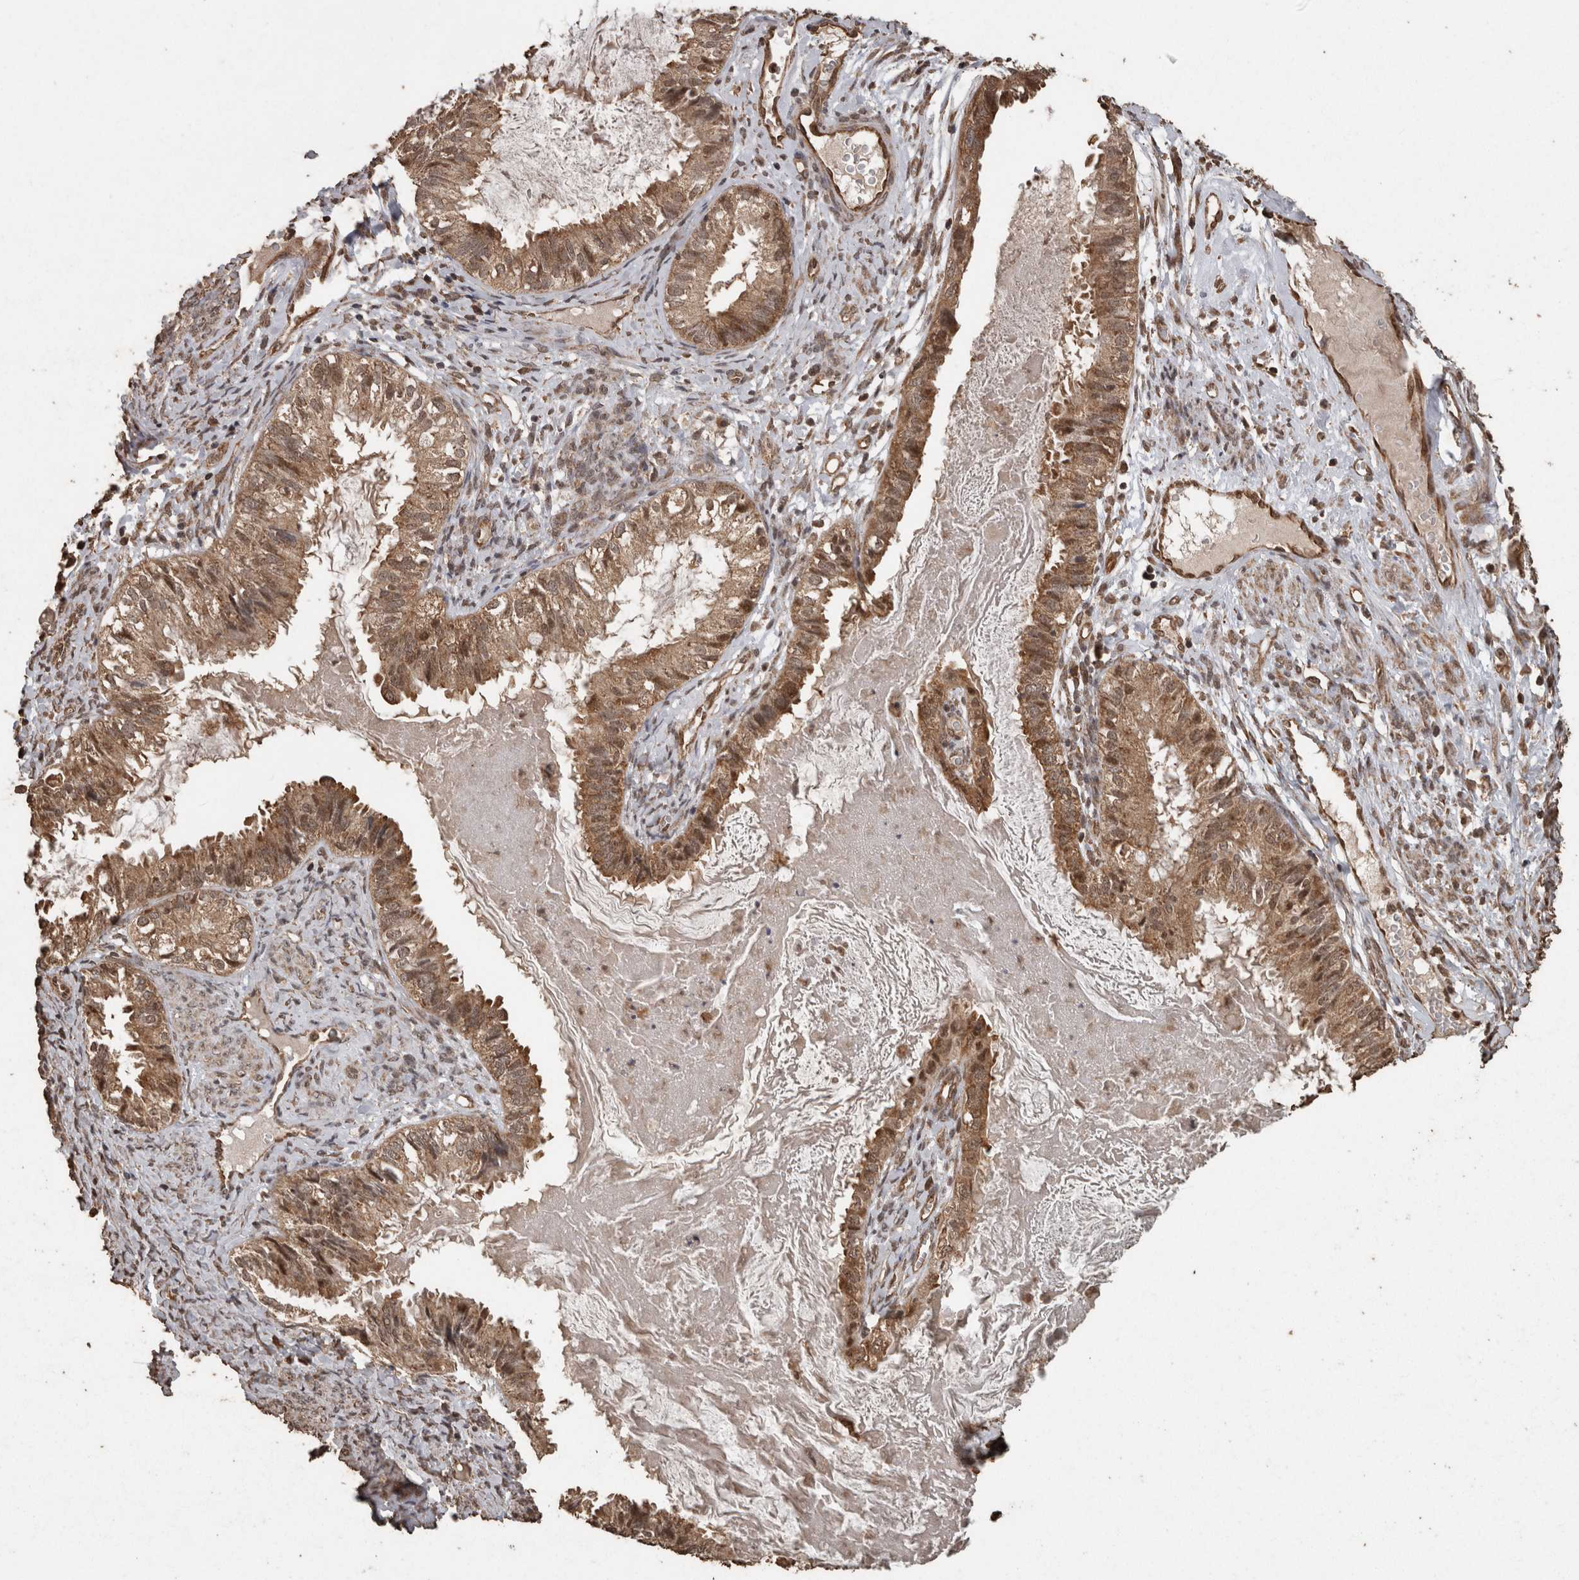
{"staining": {"intensity": "moderate", "quantity": ">75%", "location": "cytoplasmic/membranous,nuclear"}, "tissue": "cervical cancer", "cell_type": "Tumor cells", "image_type": "cancer", "snomed": [{"axis": "morphology", "description": "Normal tissue, NOS"}, {"axis": "morphology", "description": "Adenocarcinoma, NOS"}, {"axis": "topography", "description": "Cervix"}, {"axis": "topography", "description": "Endometrium"}], "caption": "A brown stain highlights moderate cytoplasmic/membranous and nuclear expression of a protein in human cervical cancer tumor cells.", "gene": "PINK1", "patient": {"sex": "female", "age": 86}}